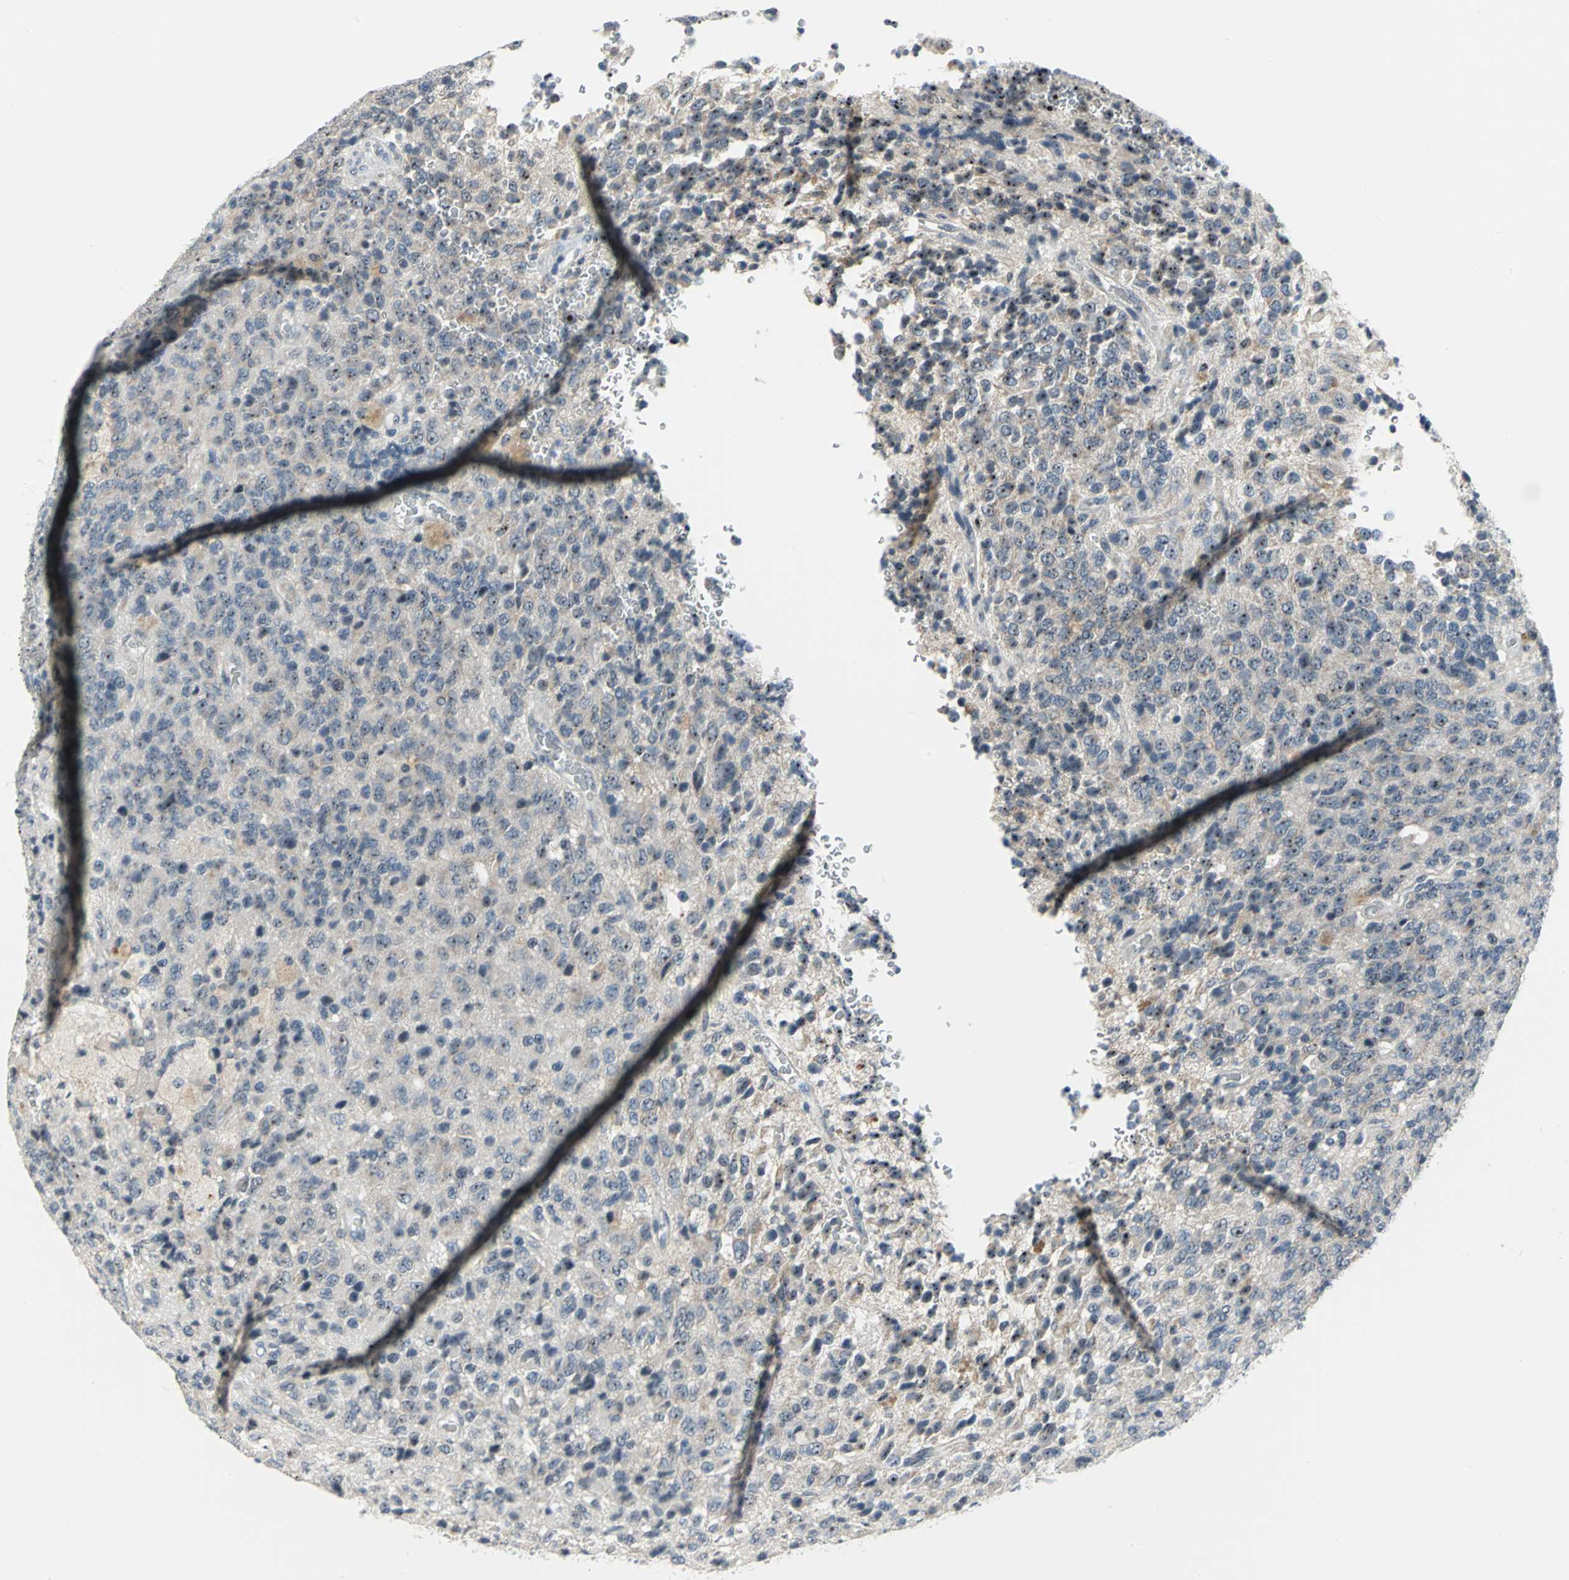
{"staining": {"intensity": "moderate", "quantity": "25%-75%", "location": "nuclear"}, "tissue": "glioma", "cell_type": "Tumor cells", "image_type": "cancer", "snomed": [{"axis": "morphology", "description": "Glioma, malignant, High grade"}, {"axis": "topography", "description": "pancreas cauda"}], "caption": "A medium amount of moderate nuclear staining is appreciated in approximately 25%-75% of tumor cells in glioma tissue.", "gene": "MYBBP1A", "patient": {"sex": "male", "age": 60}}